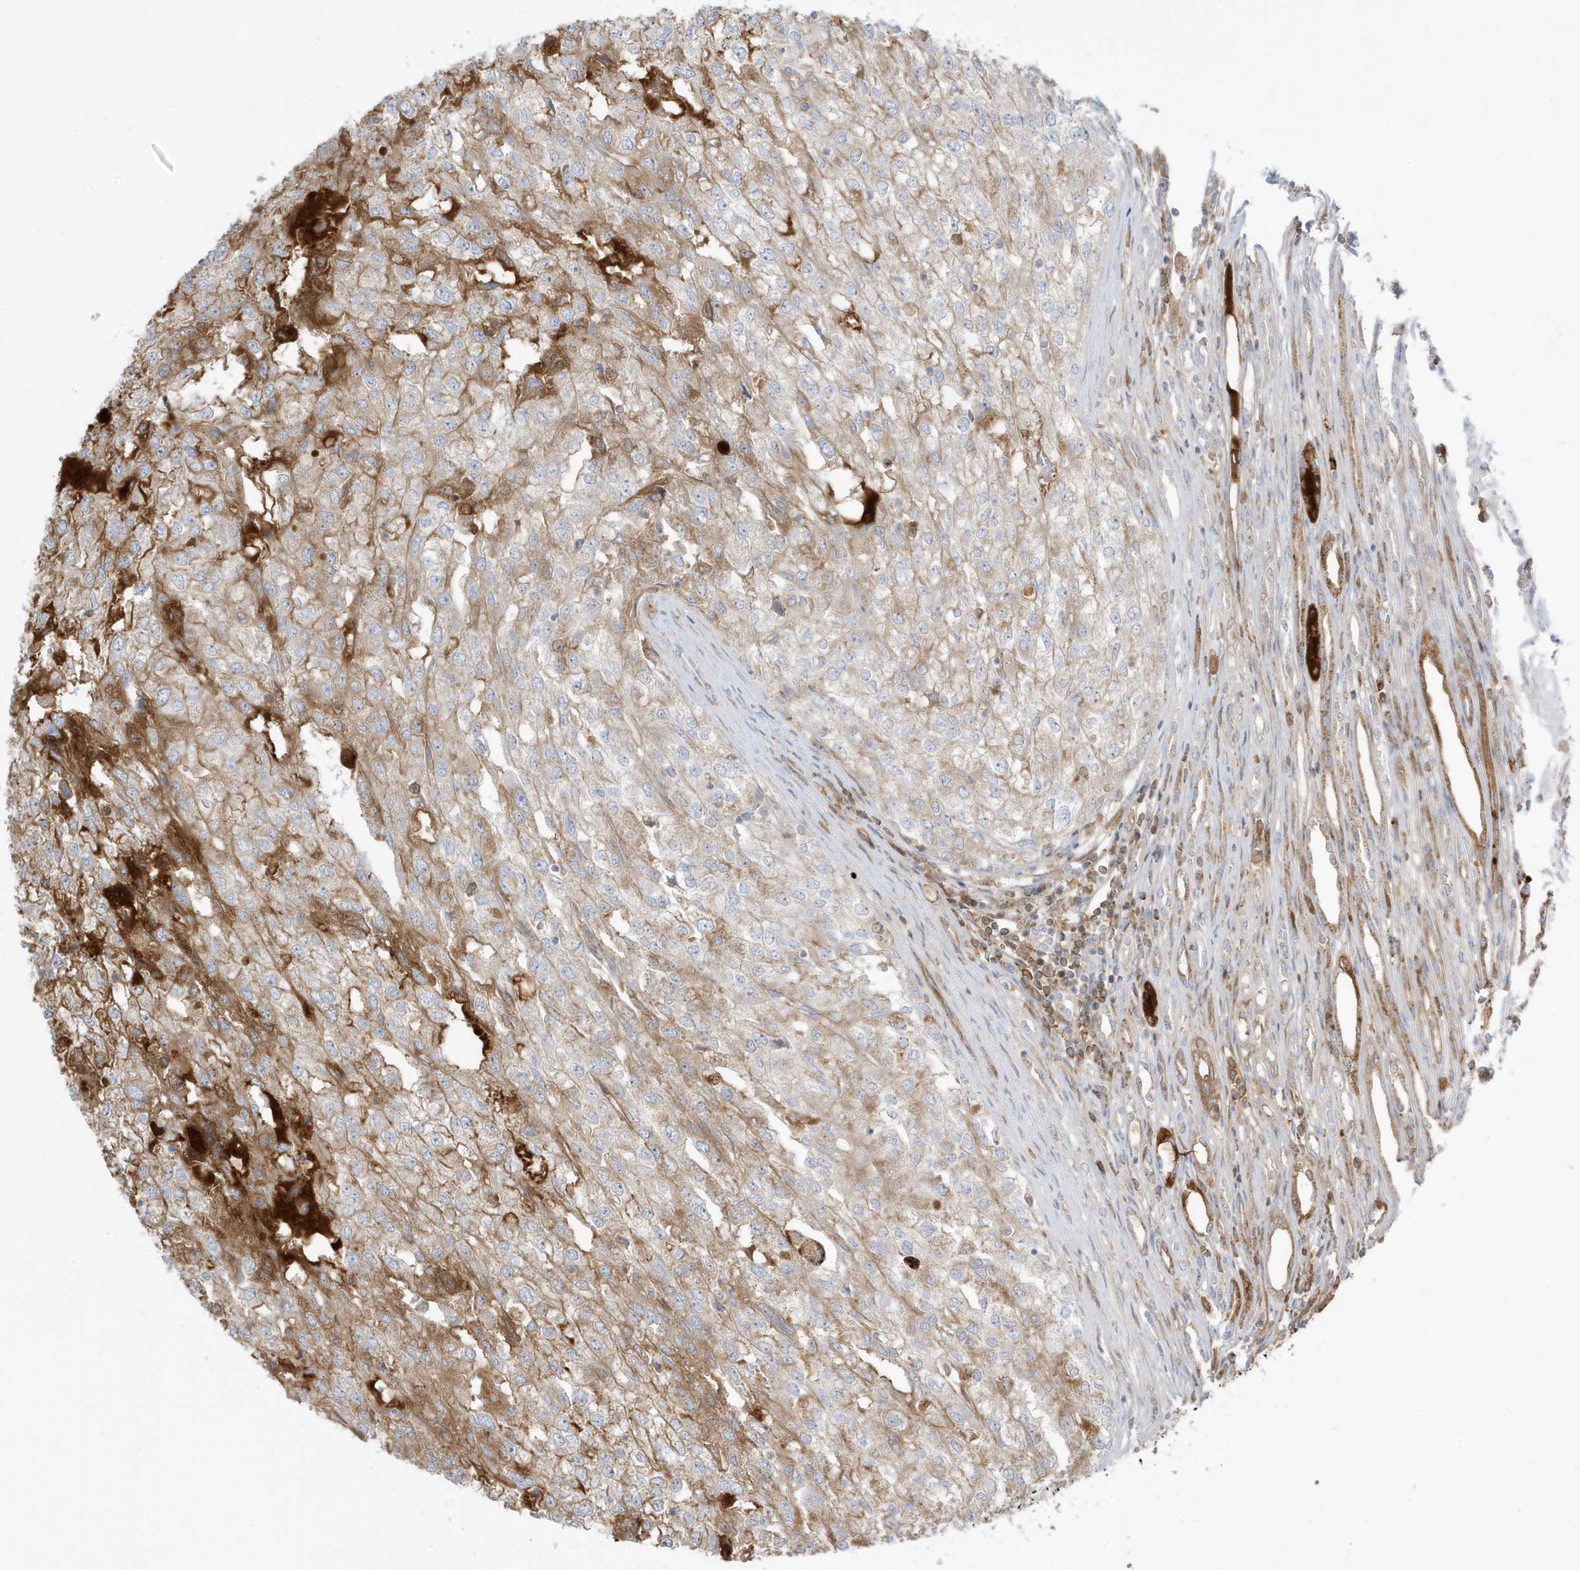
{"staining": {"intensity": "weak", "quantity": "25%-75%", "location": "cytoplasmic/membranous"}, "tissue": "renal cancer", "cell_type": "Tumor cells", "image_type": "cancer", "snomed": [{"axis": "morphology", "description": "Adenocarcinoma, NOS"}, {"axis": "topography", "description": "Kidney"}], "caption": "Renal cancer stained for a protein shows weak cytoplasmic/membranous positivity in tumor cells. (Brightfield microscopy of DAB IHC at high magnification).", "gene": "IFT57", "patient": {"sex": "female", "age": 54}}